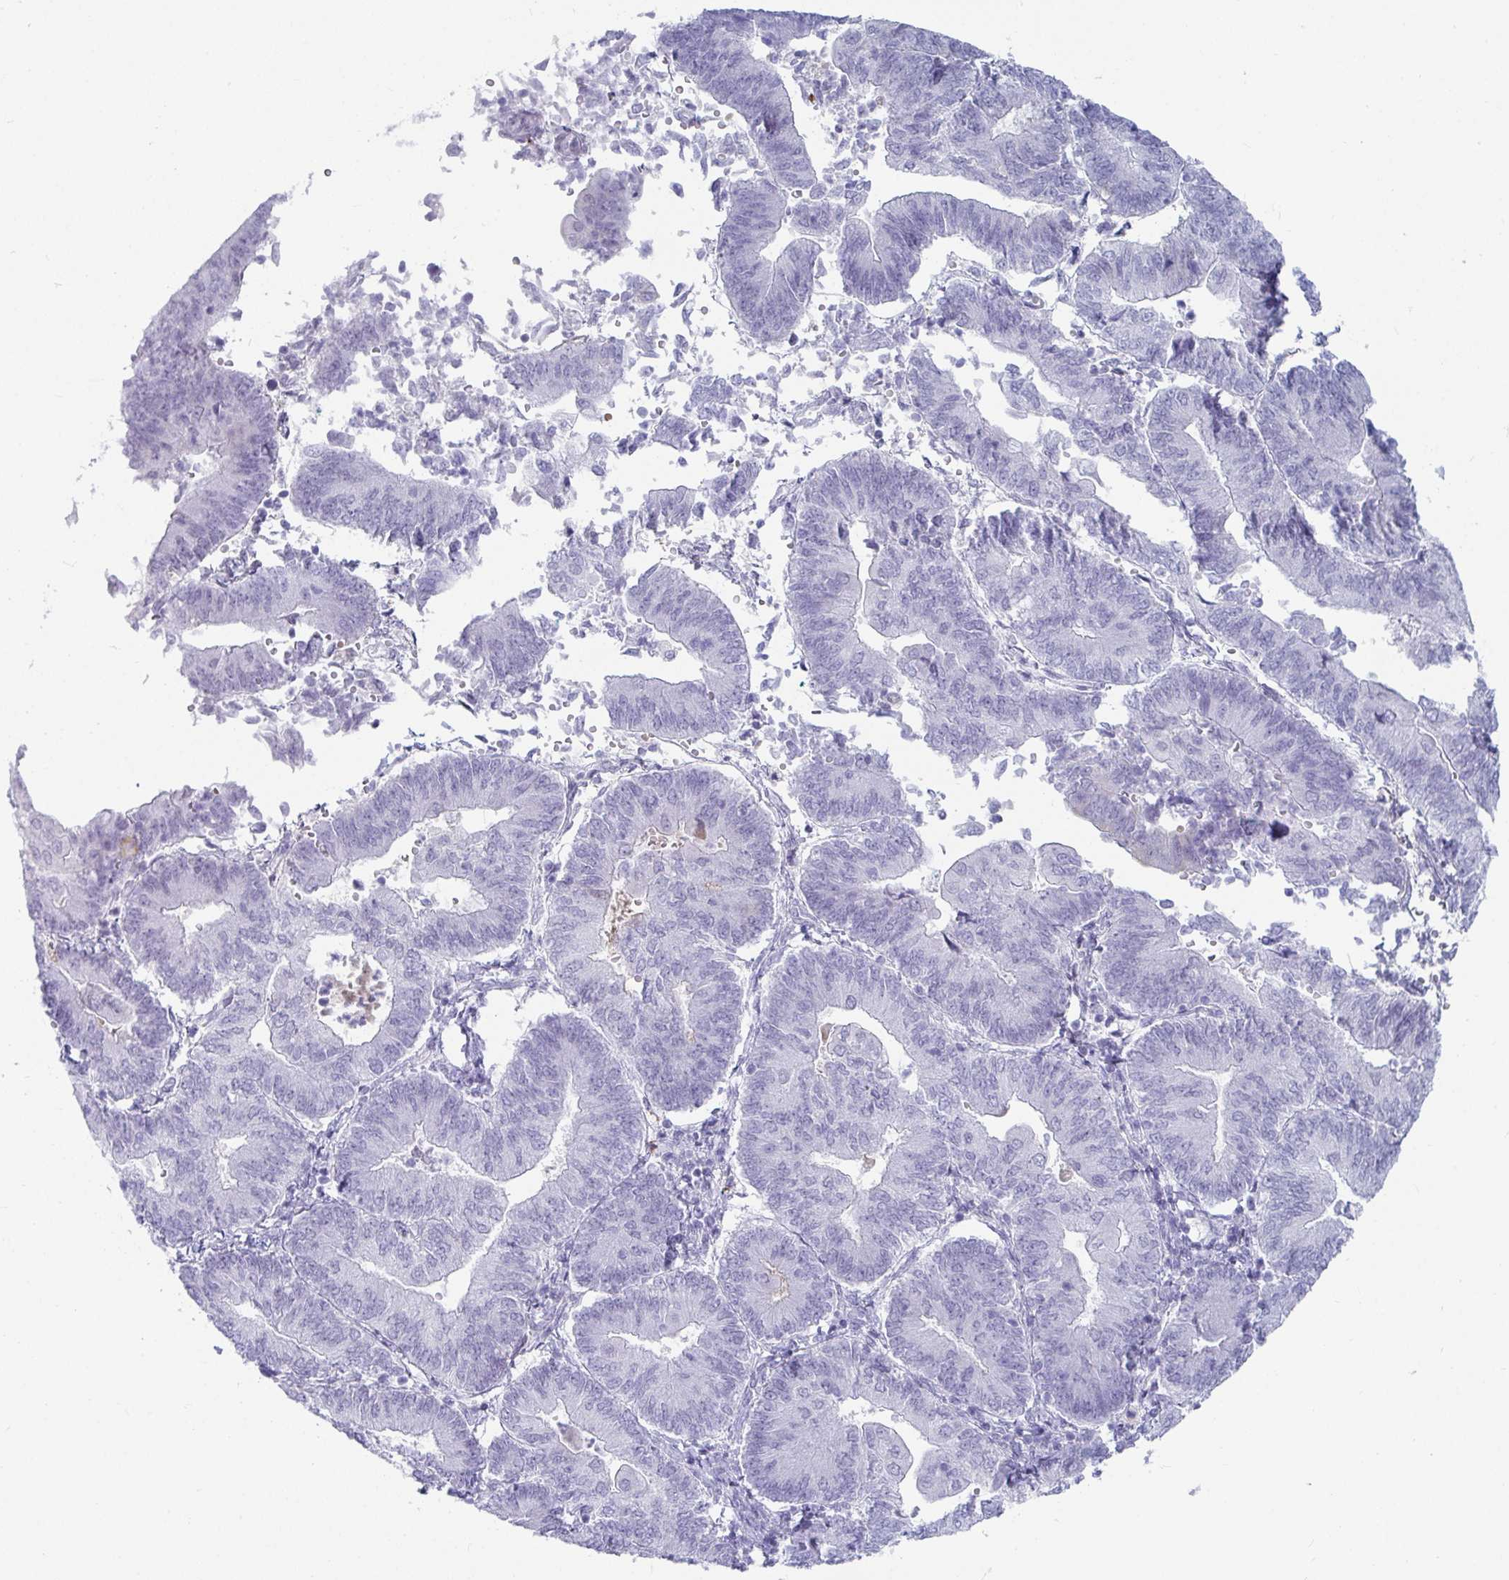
{"staining": {"intensity": "negative", "quantity": "none", "location": "none"}, "tissue": "endometrial cancer", "cell_type": "Tumor cells", "image_type": "cancer", "snomed": [{"axis": "morphology", "description": "Adenocarcinoma, NOS"}, {"axis": "topography", "description": "Endometrium"}], "caption": "Endometrial cancer (adenocarcinoma) was stained to show a protein in brown. There is no significant positivity in tumor cells.", "gene": "NPY", "patient": {"sex": "female", "age": 65}}